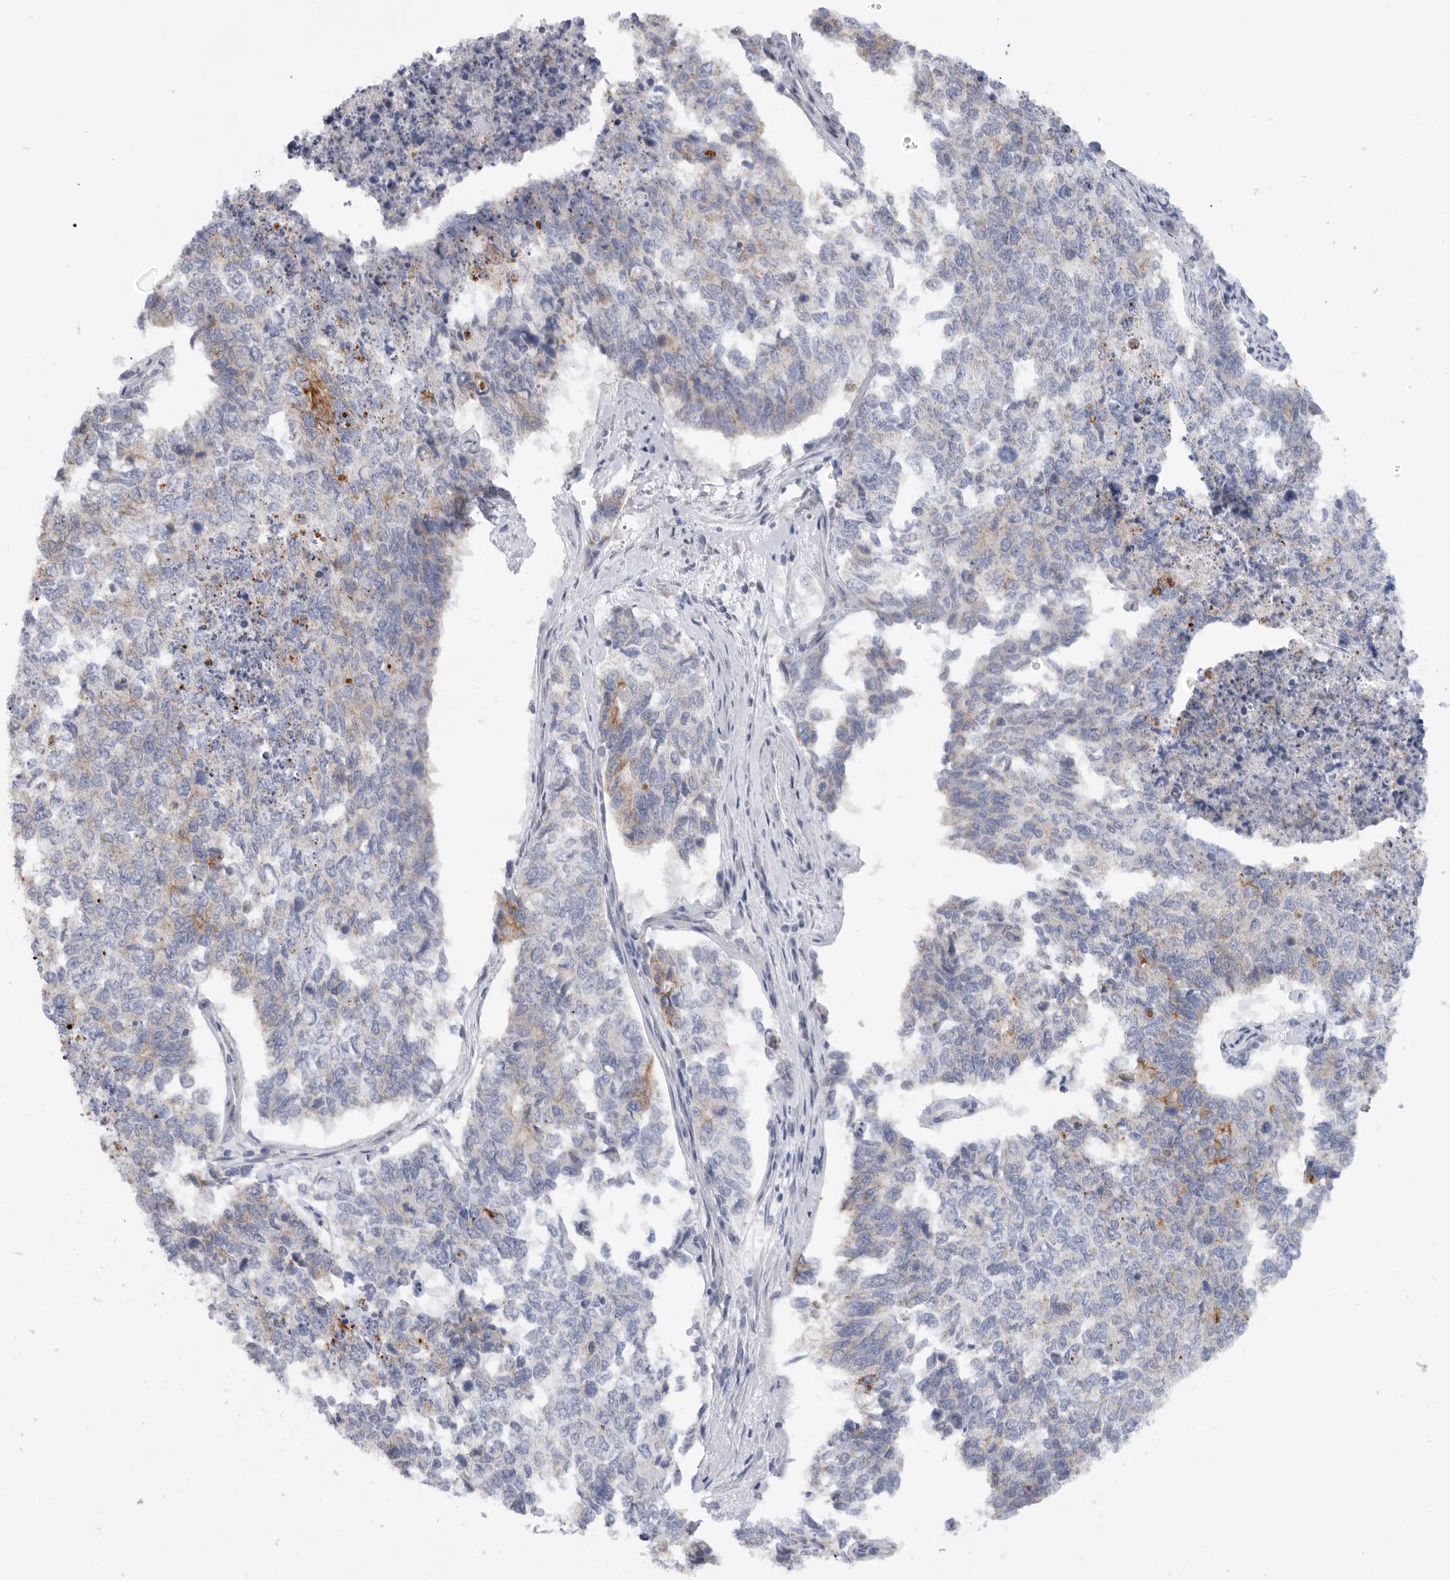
{"staining": {"intensity": "moderate", "quantity": "<25%", "location": "cytoplasmic/membranous"}, "tissue": "cervical cancer", "cell_type": "Tumor cells", "image_type": "cancer", "snomed": [{"axis": "morphology", "description": "Squamous cell carcinoma, NOS"}, {"axis": "topography", "description": "Cervix"}], "caption": "Approximately <25% of tumor cells in human cervical cancer demonstrate moderate cytoplasmic/membranous protein staining as visualized by brown immunohistochemical staining.", "gene": "MTFR1L", "patient": {"sex": "female", "age": 63}}